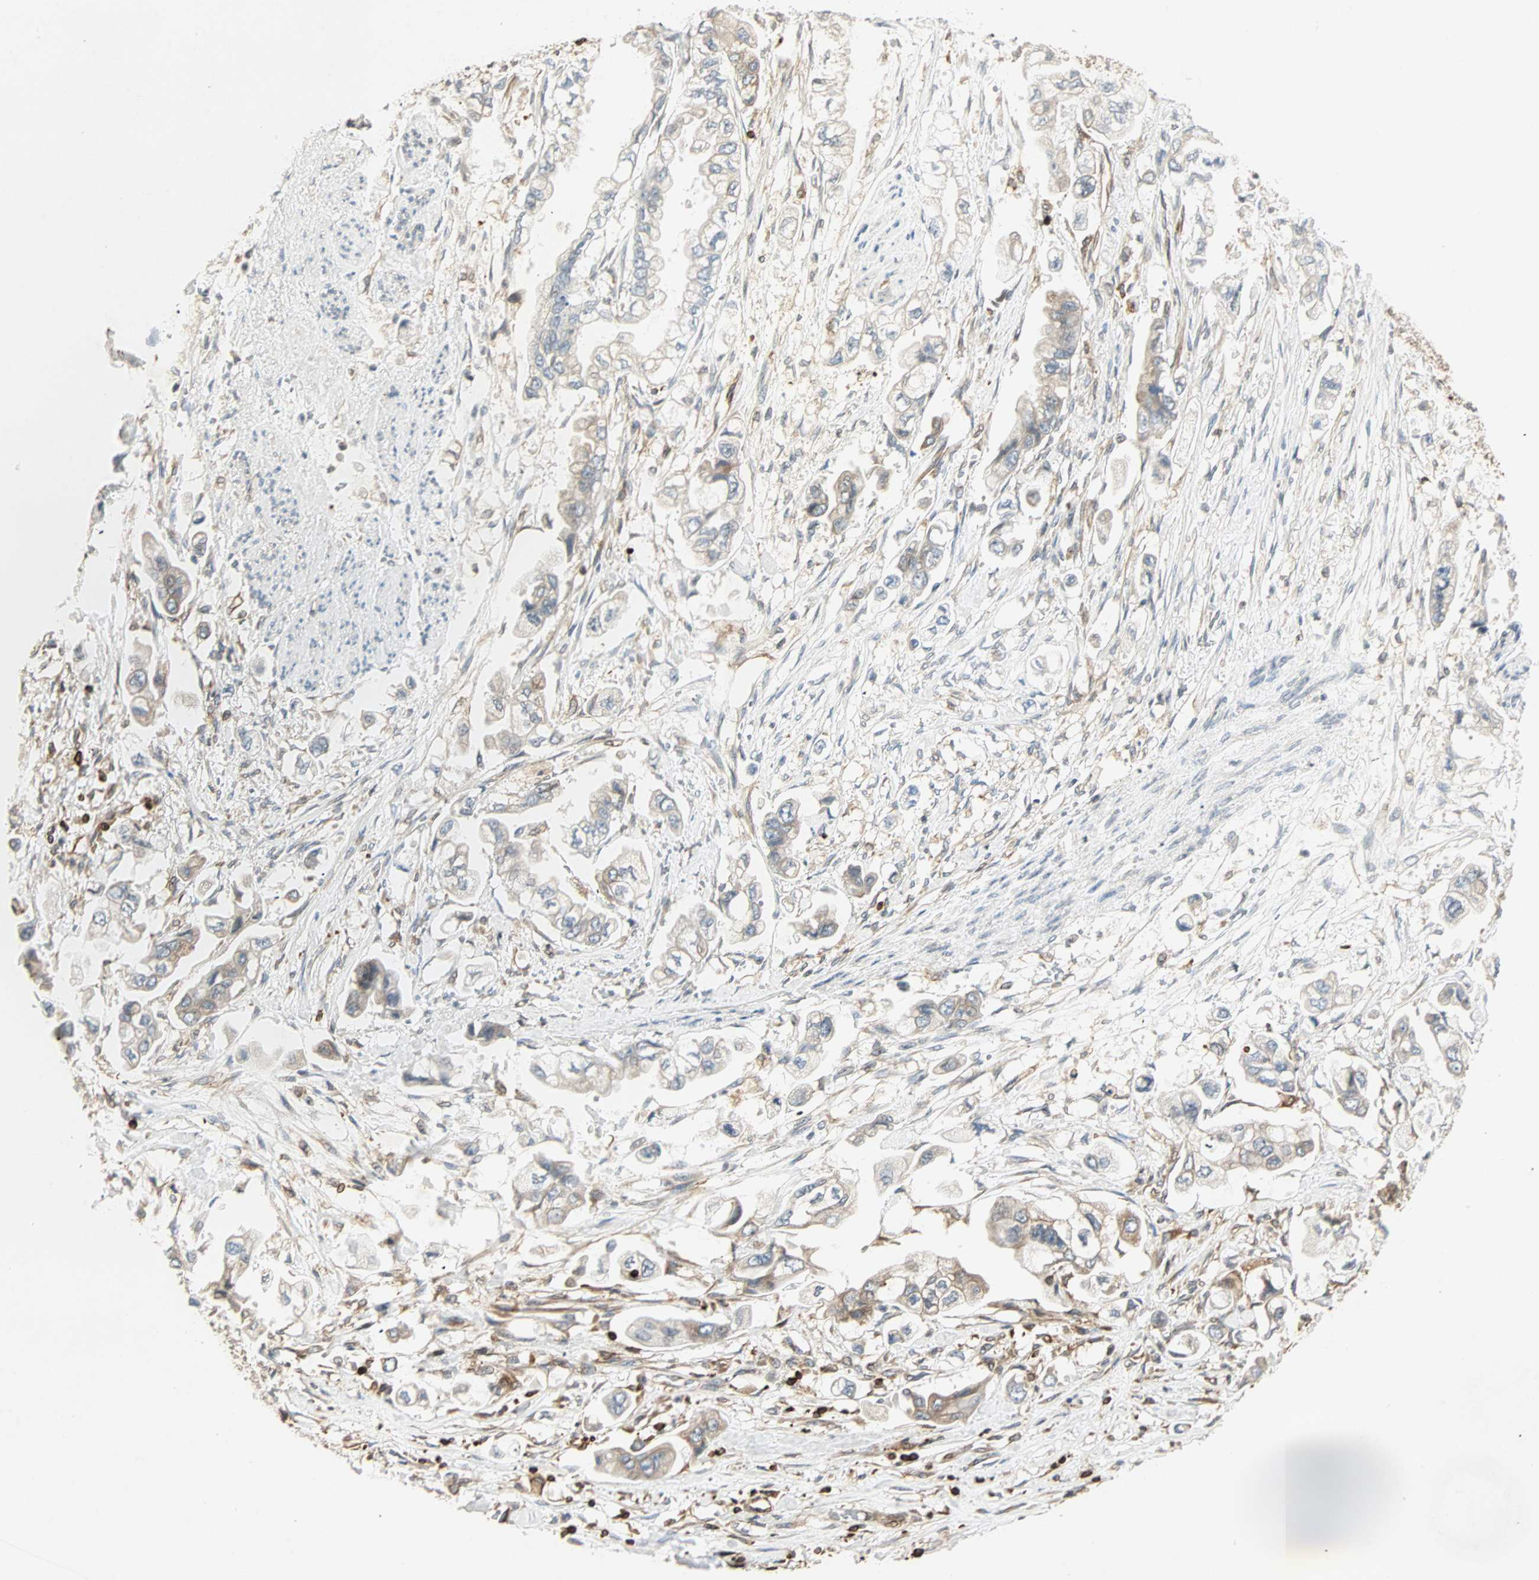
{"staining": {"intensity": "moderate", "quantity": "<25%", "location": "cytoplasmic/membranous"}, "tissue": "stomach cancer", "cell_type": "Tumor cells", "image_type": "cancer", "snomed": [{"axis": "morphology", "description": "Adenocarcinoma, NOS"}, {"axis": "topography", "description": "Stomach"}], "caption": "Protein expression analysis of human adenocarcinoma (stomach) reveals moderate cytoplasmic/membranous staining in about <25% of tumor cells.", "gene": "TAPBP", "patient": {"sex": "male", "age": 62}}